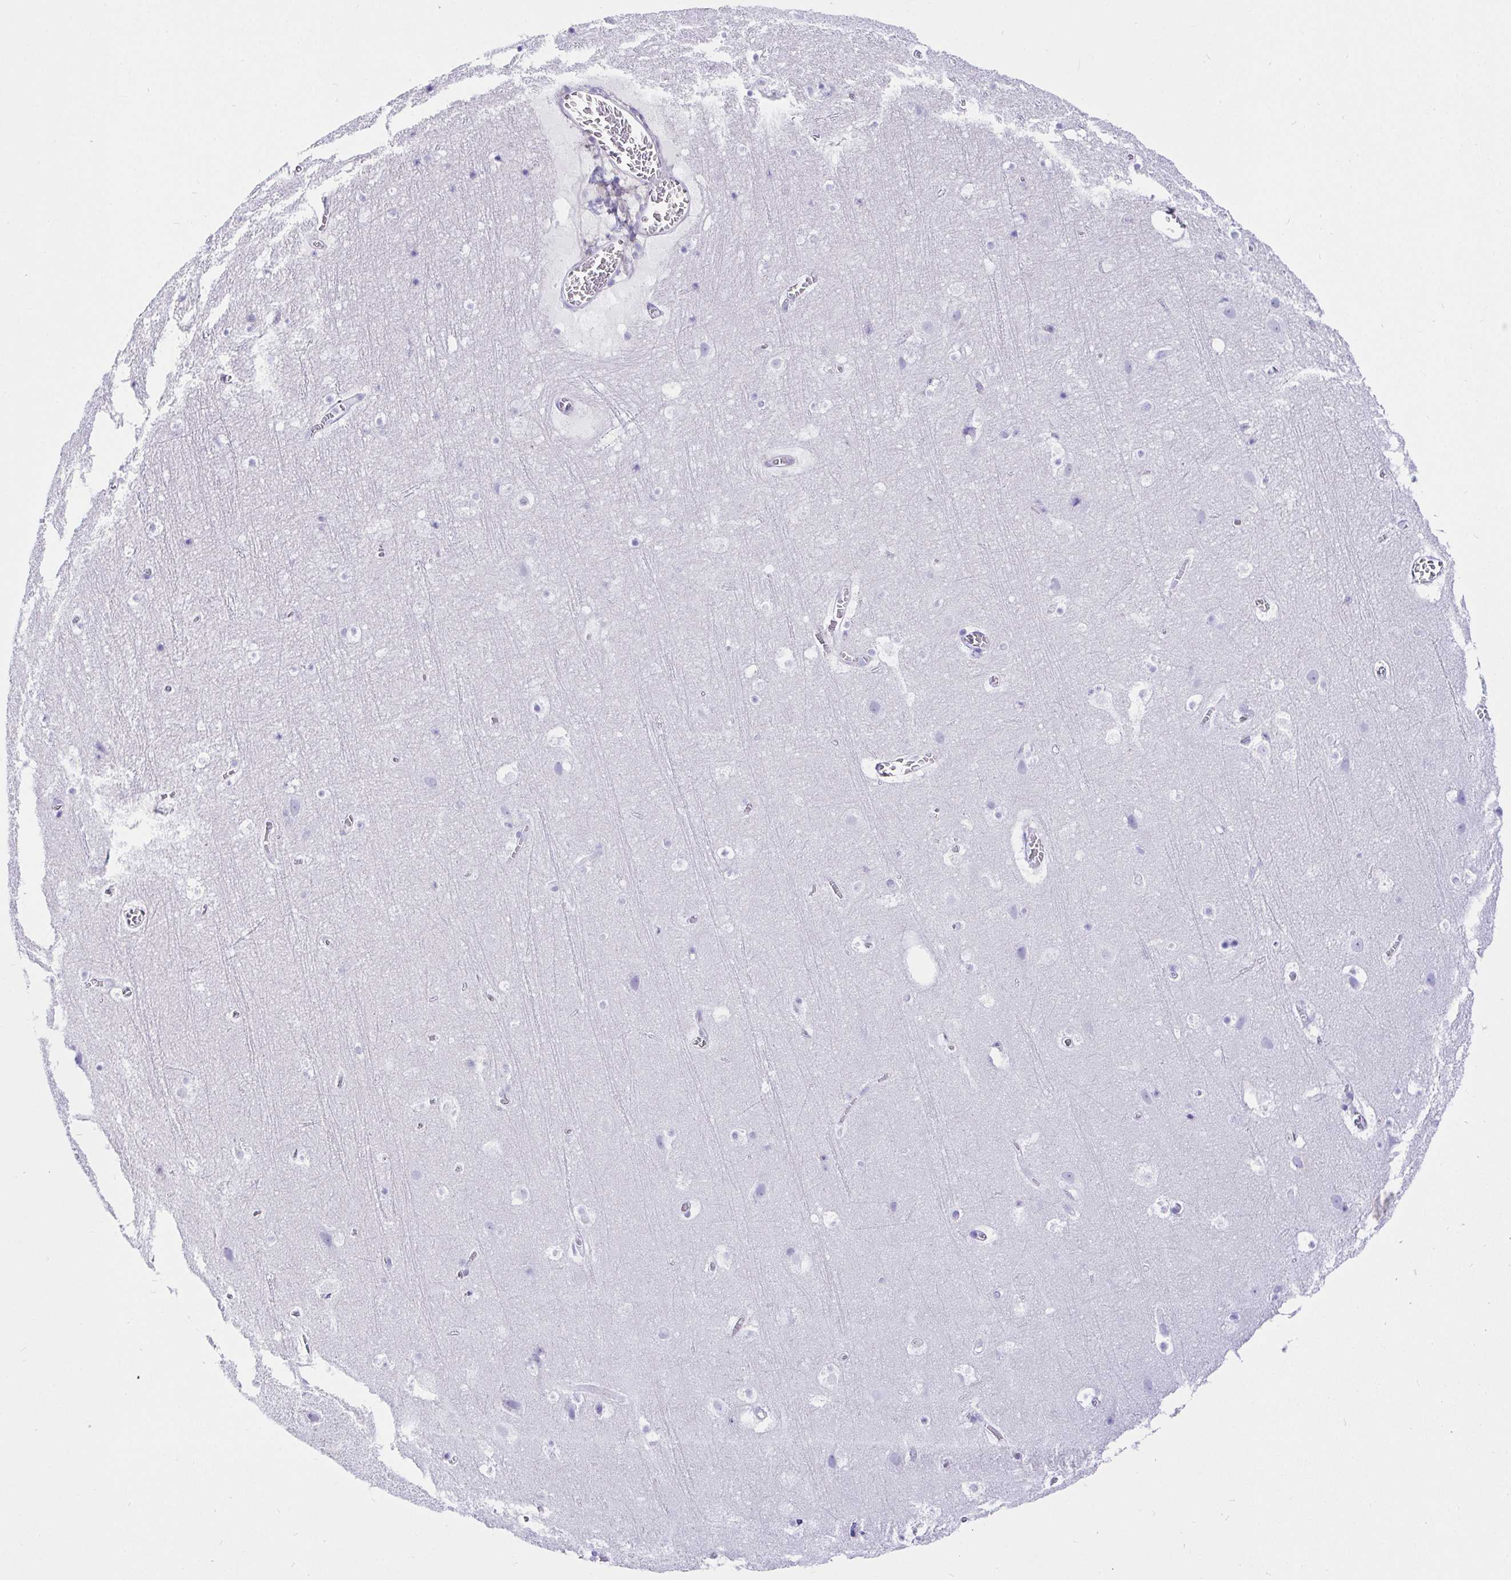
{"staining": {"intensity": "negative", "quantity": "none", "location": "none"}, "tissue": "cerebral cortex", "cell_type": "Endothelial cells", "image_type": "normal", "snomed": [{"axis": "morphology", "description": "Normal tissue, NOS"}, {"axis": "topography", "description": "Cerebral cortex"}], "caption": "Immunohistochemistry (IHC) micrograph of benign cerebral cortex stained for a protein (brown), which demonstrates no staining in endothelial cells.", "gene": "CCDC62", "patient": {"sex": "female", "age": 42}}